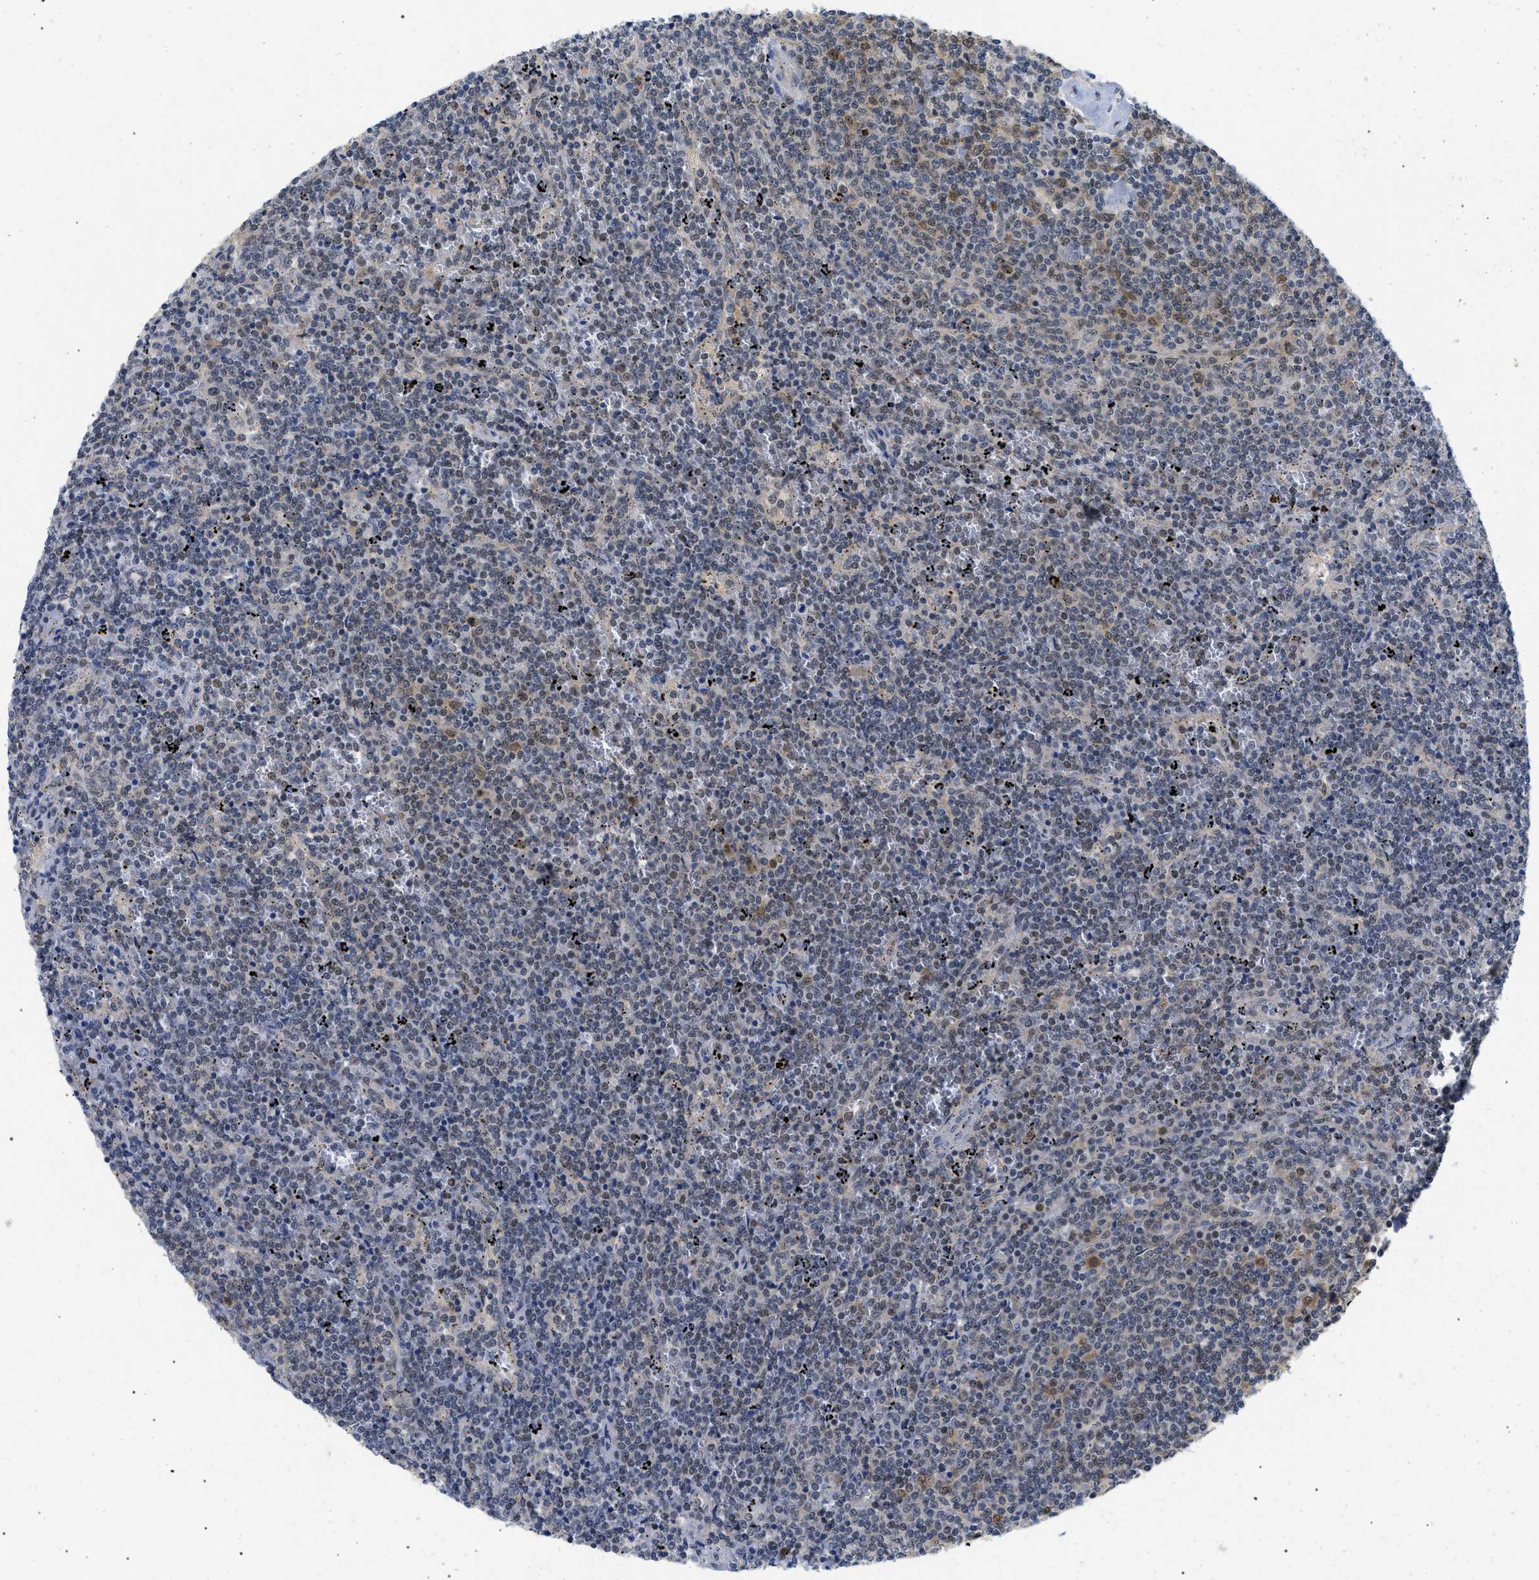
{"staining": {"intensity": "weak", "quantity": "<25%", "location": "cytoplasmic/membranous,nuclear"}, "tissue": "lymphoma", "cell_type": "Tumor cells", "image_type": "cancer", "snomed": [{"axis": "morphology", "description": "Malignant lymphoma, non-Hodgkin's type, Low grade"}, {"axis": "topography", "description": "Spleen"}], "caption": "Low-grade malignant lymphoma, non-Hodgkin's type stained for a protein using immunohistochemistry (IHC) demonstrates no positivity tumor cells.", "gene": "GARRE1", "patient": {"sex": "female", "age": 50}}